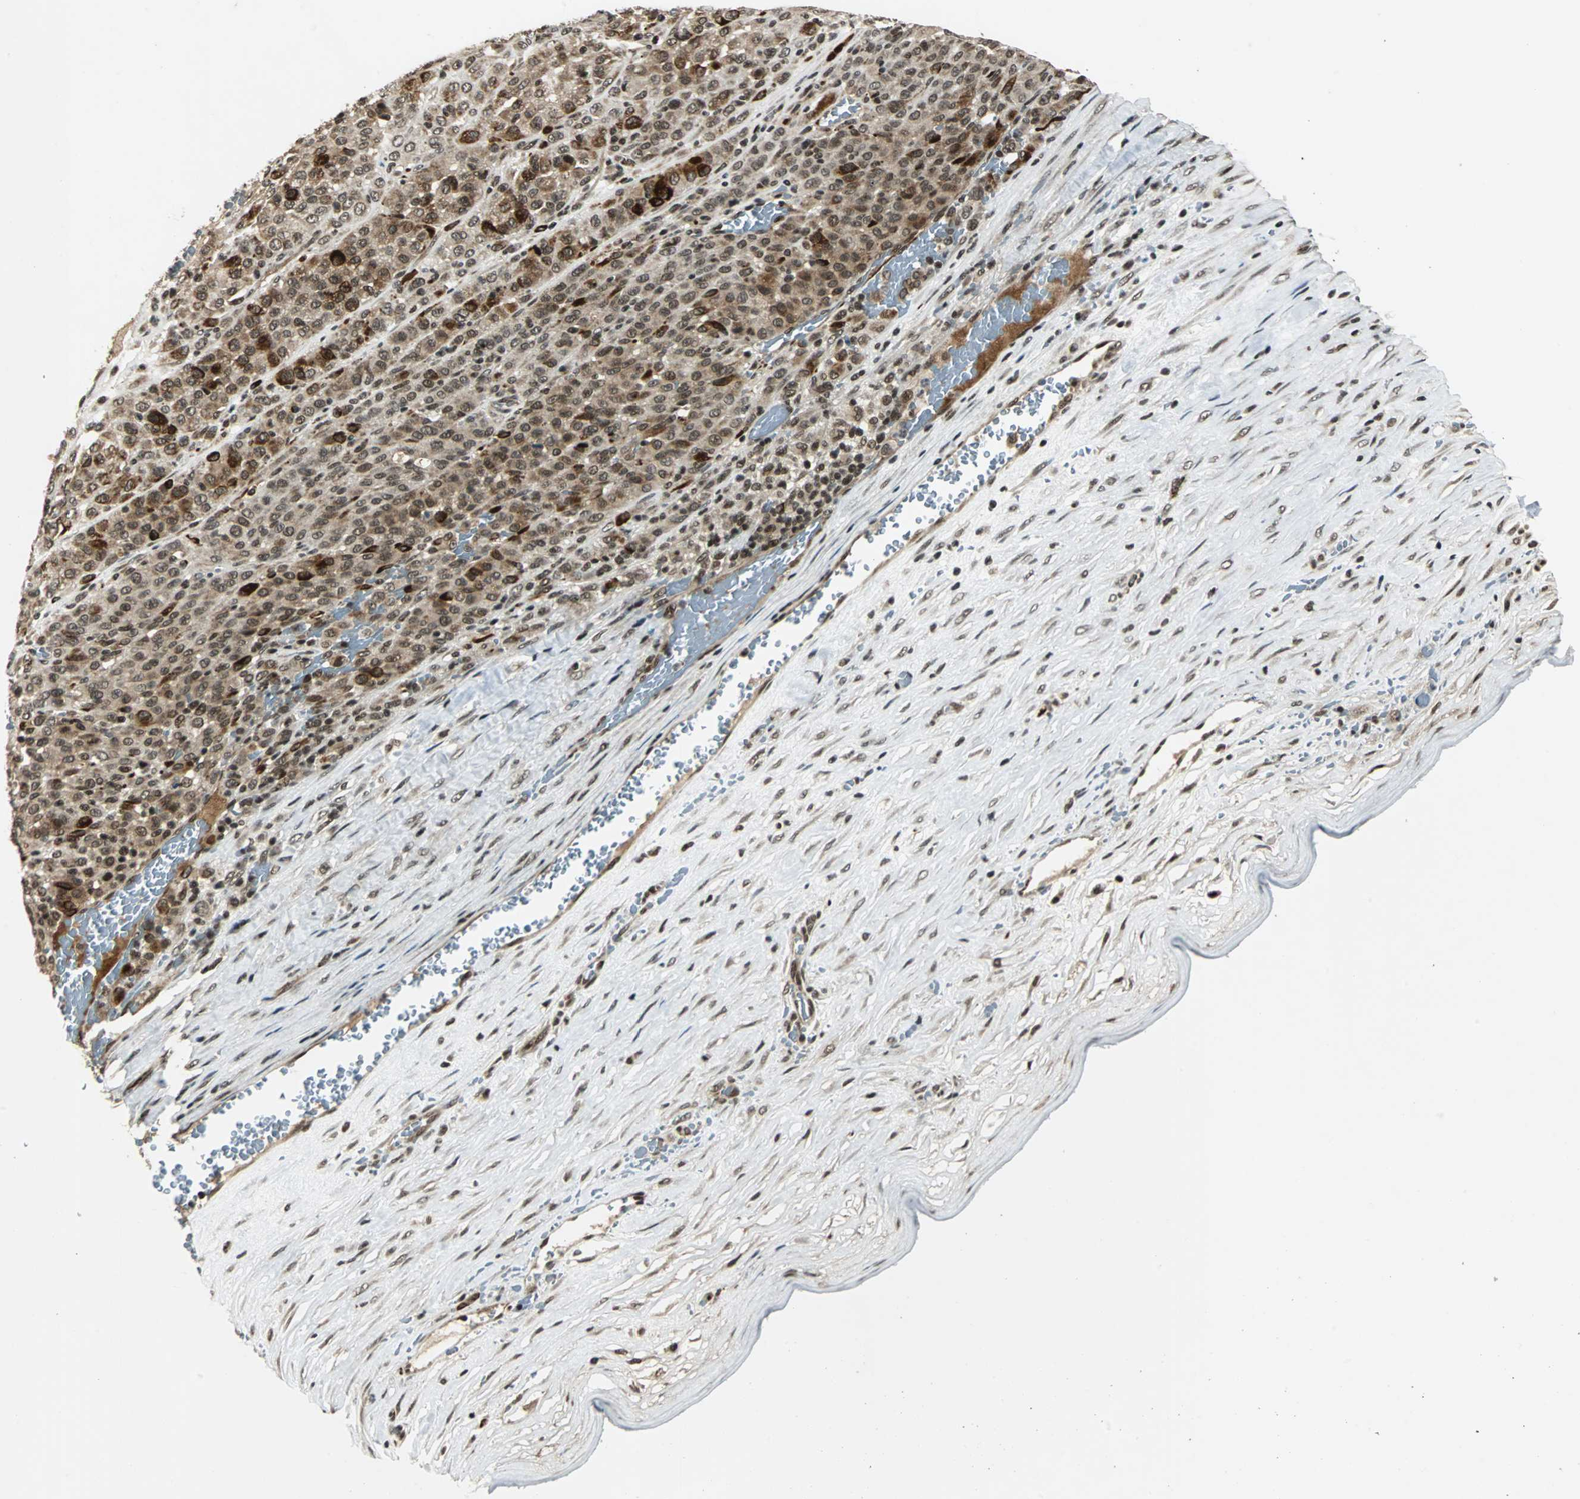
{"staining": {"intensity": "strong", "quantity": ">75%", "location": "nuclear"}, "tissue": "melanoma", "cell_type": "Tumor cells", "image_type": "cancer", "snomed": [{"axis": "morphology", "description": "Malignant melanoma, Metastatic site"}, {"axis": "topography", "description": "Pancreas"}], "caption": "This photomicrograph reveals melanoma stained with immunohistochemistry (IHC) to label a protein in brown. The nuclear of tumor cells show strong positivity for the protein. Nuclei are counter-stained blue.", "gene": "TAF5", "patient": {"sex": "female", "age": 30}}